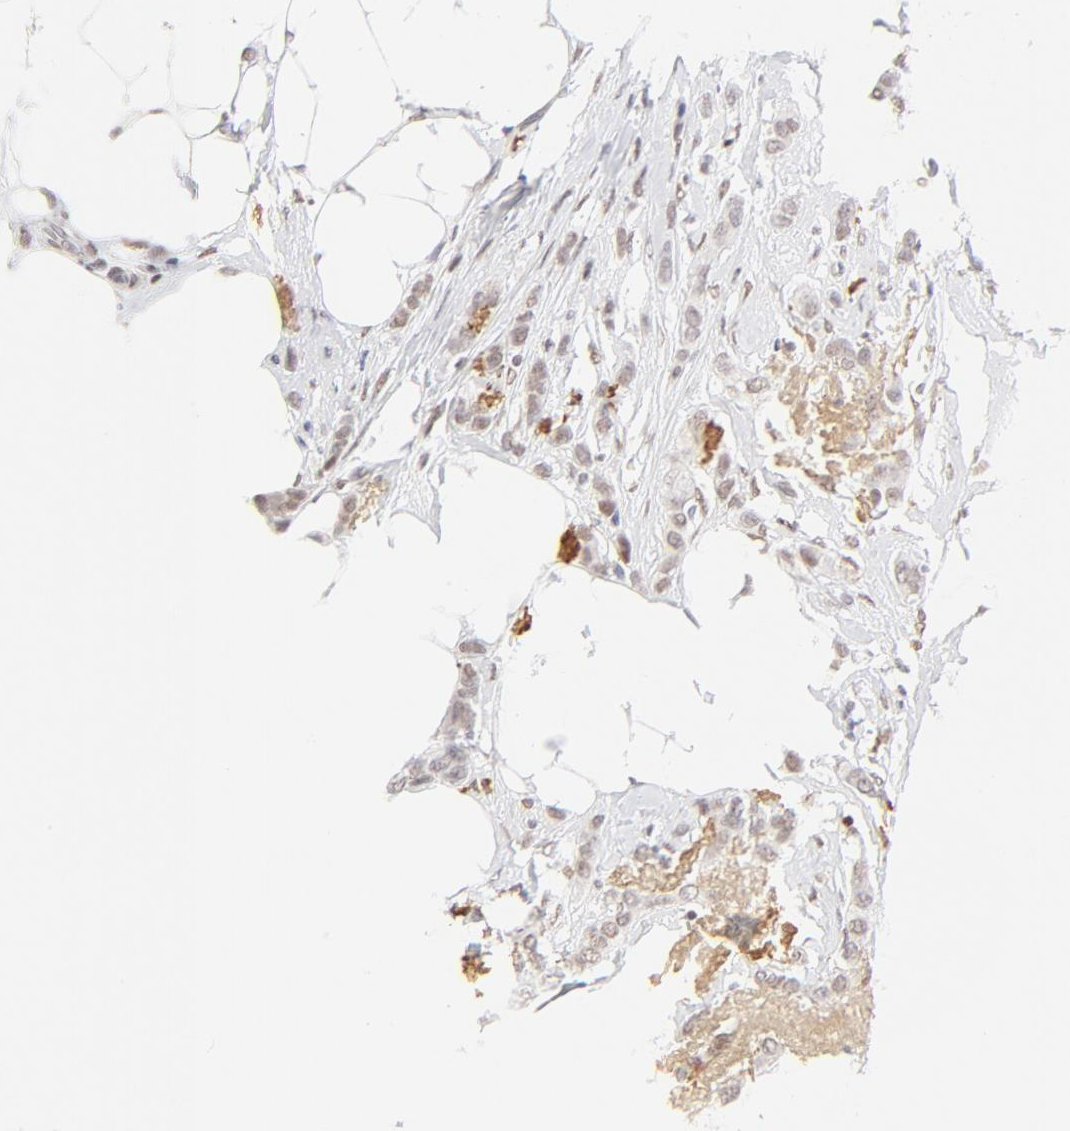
{"staining": {"intensity": "weak", "quantity": "25%-75%", "location": "nuclear"}, "tissue": "breast cancer", "cell_type": "Tumor cells", "image_type": "cancer", "snomed": [{"axis": "morphology", "description": "Lobular carcinoma"}, {"axis": "topography", "description": "Breast"}], "caption": "Immunohistochemistry staining of breast cancer, which demonstrates low levels of weak nuclear expression in approximately 25%-75% of tumor cells indicating weak nuclear protein expression. The staining was performed using DAB (3,3'-diaminobenzidine) (brown) for protein detection and nuclei were counterstained in hematoxylin (blue).", "gene": "PBX1", "patient": {"sex": "female", "age": 55}}